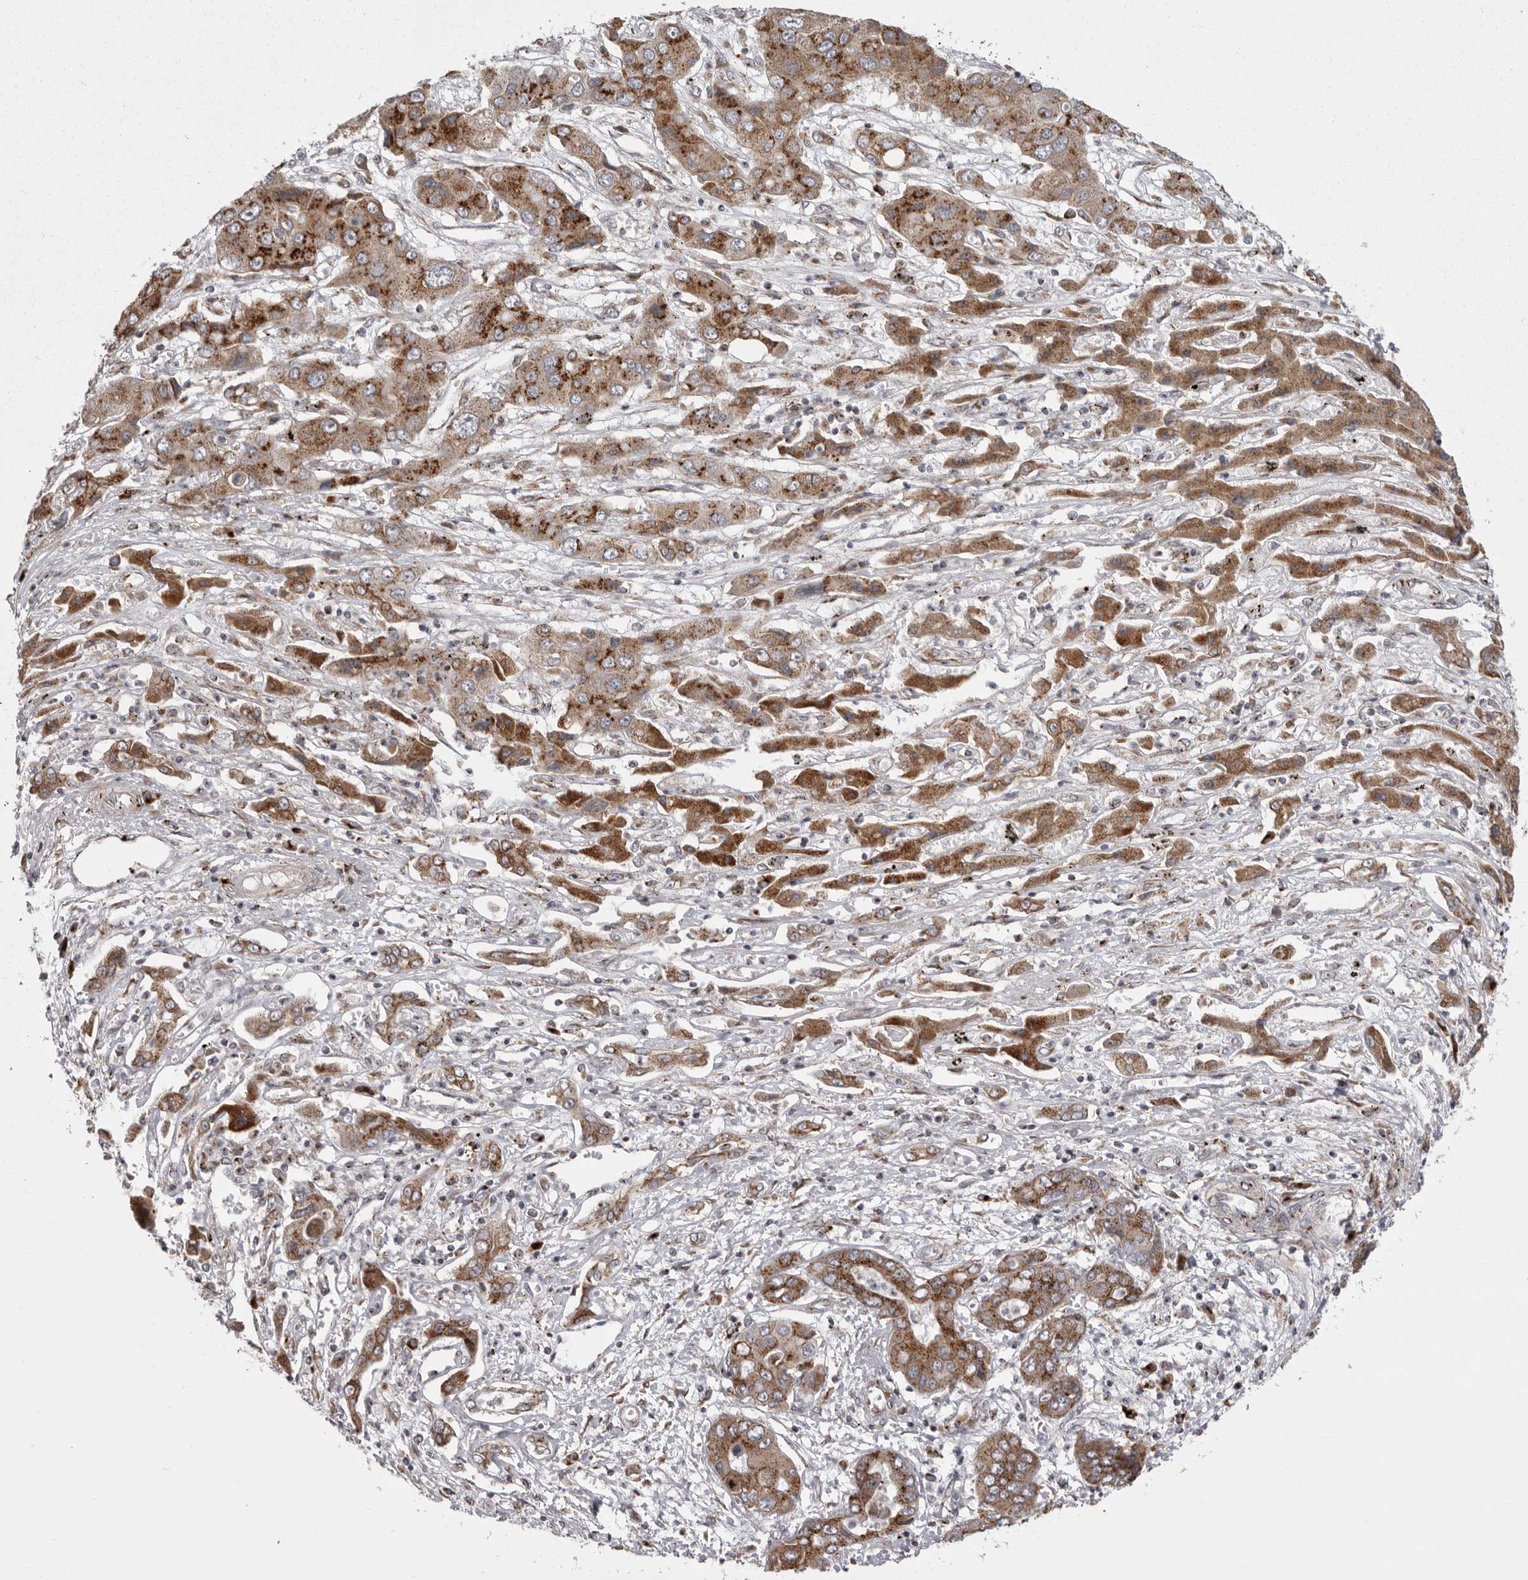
{"staining": {"intensity": "moderate", "quantity": ">75%", "location": "cytoplasmic/membranous"}, "tissue": "liver cancer", "cell_type": "Tumor cells", "image_type": "cancer", "snomed": [{"axis": "morphology", "description": "Cholangiocarcinoma"}, {"axis": "topography", "description": "Liver"}], "caption": "Liver cancer (cholangiocarcinoma) tissue demonstrates moderate cytoplasmic/membranous staining in about >75% of tumor cells, visualized by immunohistochemistry.", "gene": "WDR47", "patient": {"sex": "male", "age": 67}}